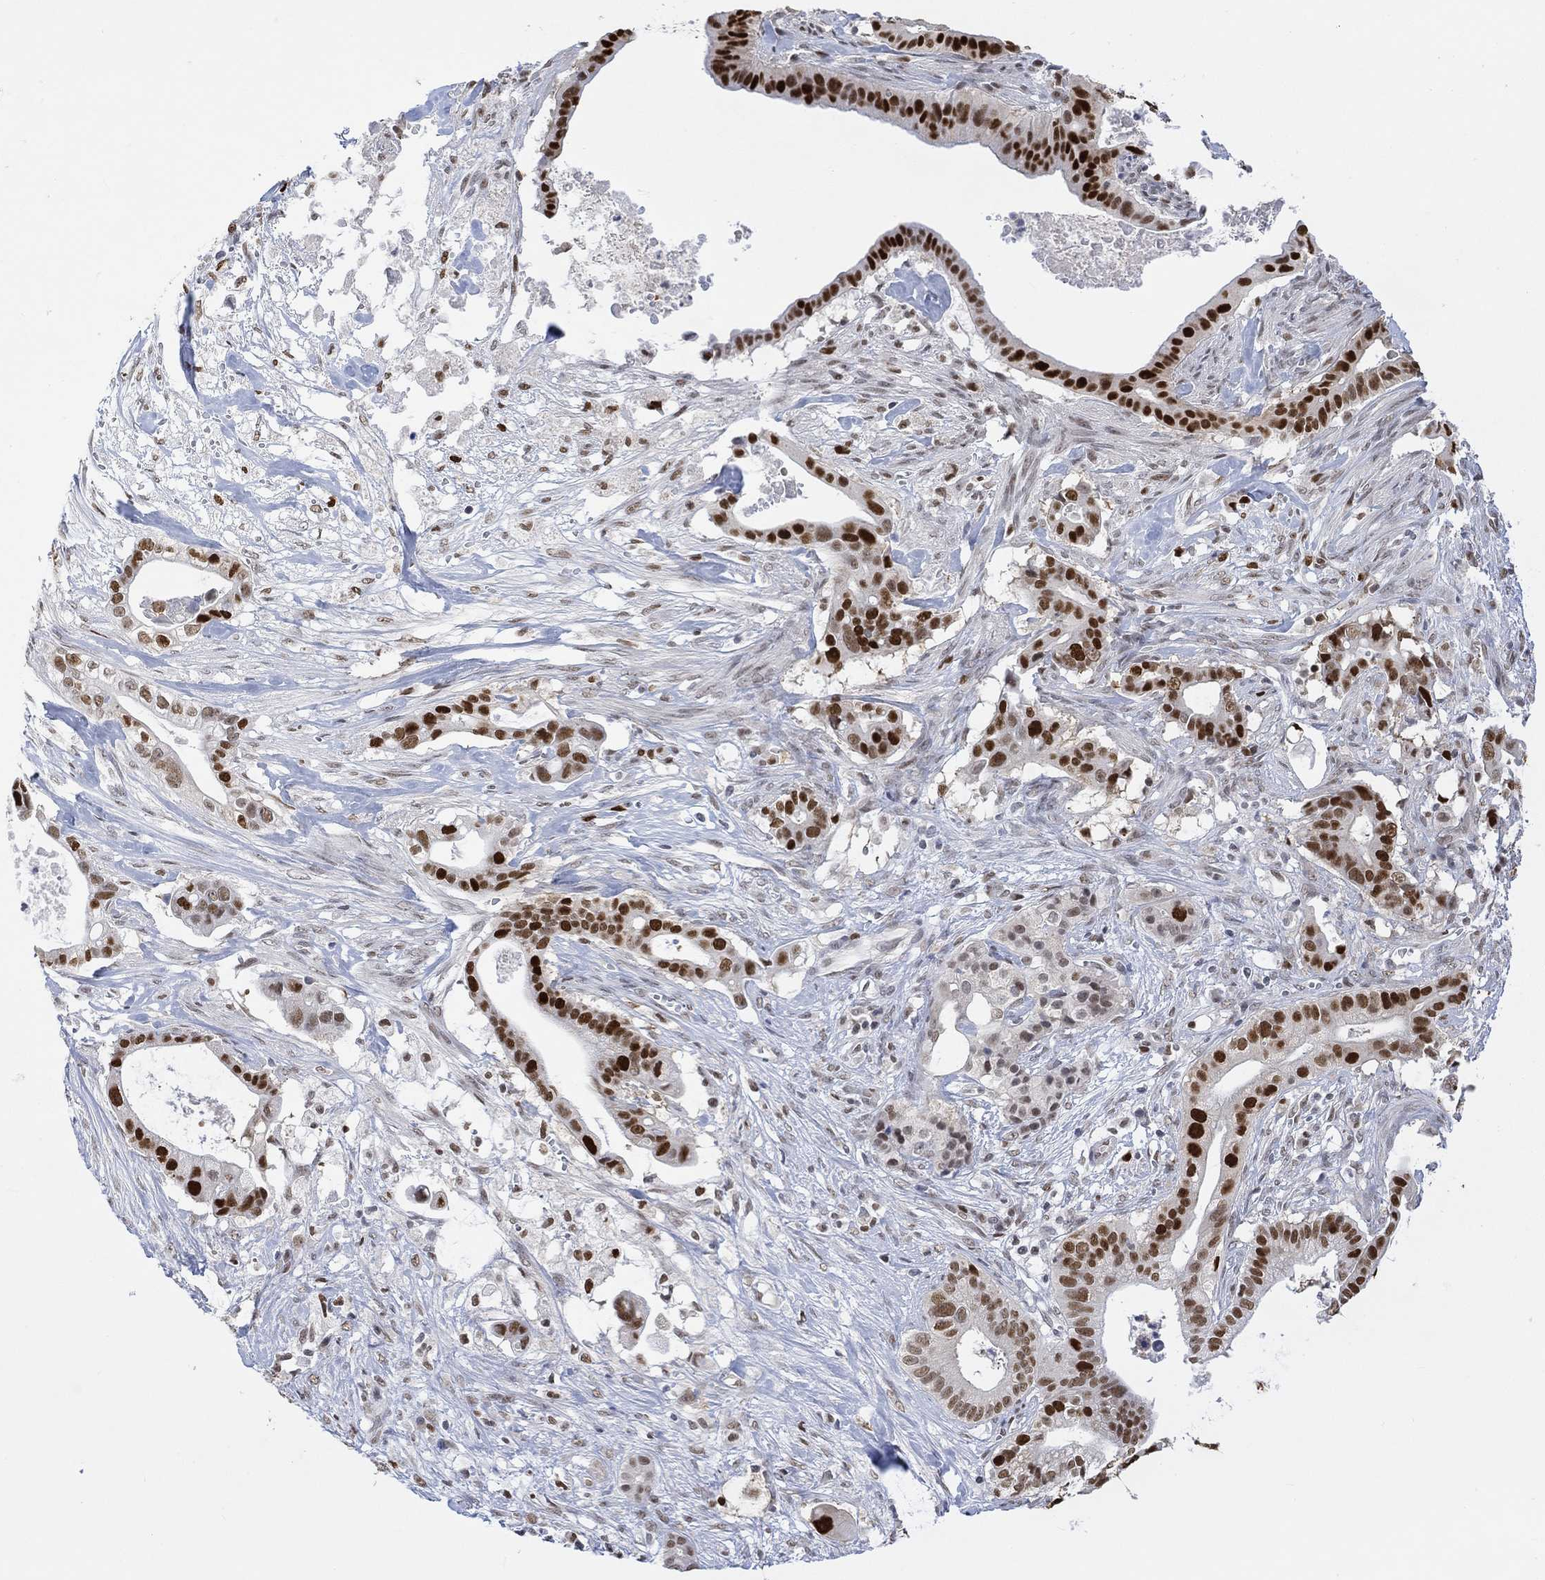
{"staining": {"intensity": "strong", "quantity": ">75%", "location": "nuclear"}, "tissue": "pancreatic cancer", "cell_type": "Tumor cells", "image_type": "cancer", "snomed": [{"axis": "morphology", "description": "Adenocarcinoma, NOS"}, {"axis": "topography", "description": "Pancreas"}], "caption": "The micrograph exhibits staining of adenocarcinoma (pancreatic), revealing strong nuclear protein positivity (brown color) within tumor cells. Using DAB (brown) and hematoxylin (blue) stains, captured at high magnification using brightfield microscopy.", "gene": "RAD54L2", "patient": {"sex": "male", "age": 61}}